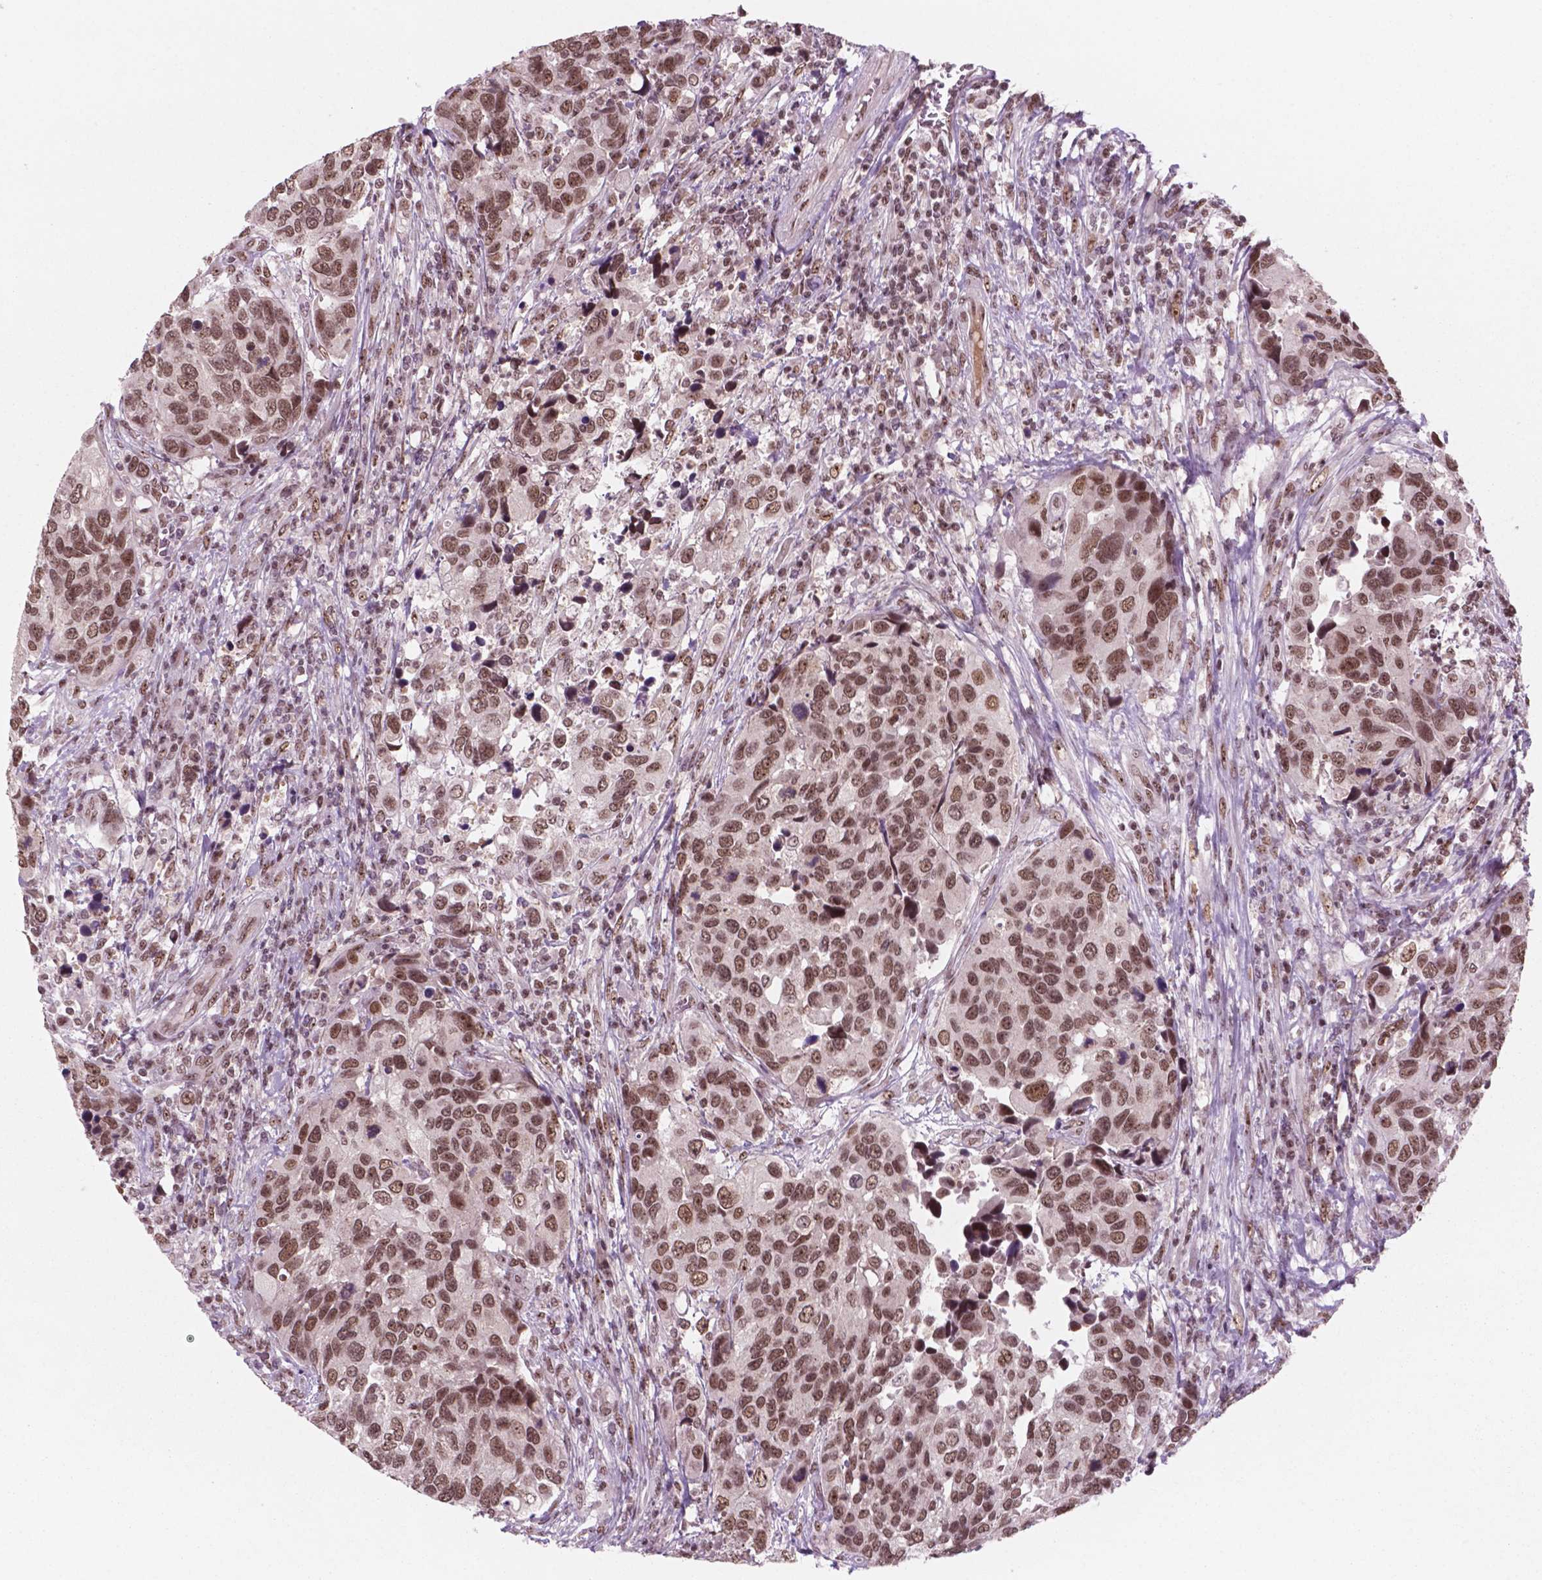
{"staining": {"intensity": "moderate", "quantity": ">75%", "location": "nuclear"}, "tissue": "urothelial cancer", "cell_type": "Tumor cells", "image_type": "cancer", "snomed": [{"axis": "morphology", "description": "Urothelial carcinoma, High grade"}, {"axis": "topography", "description": "Urinary bladder"}], "caption": "Protein analysis of urothelial cancer tissue demonstrates moderate nuclear expression in approximately >75% of tumor cells.", "gene": "POLR2E", "patient": {"sex": "male", "age": 60}}